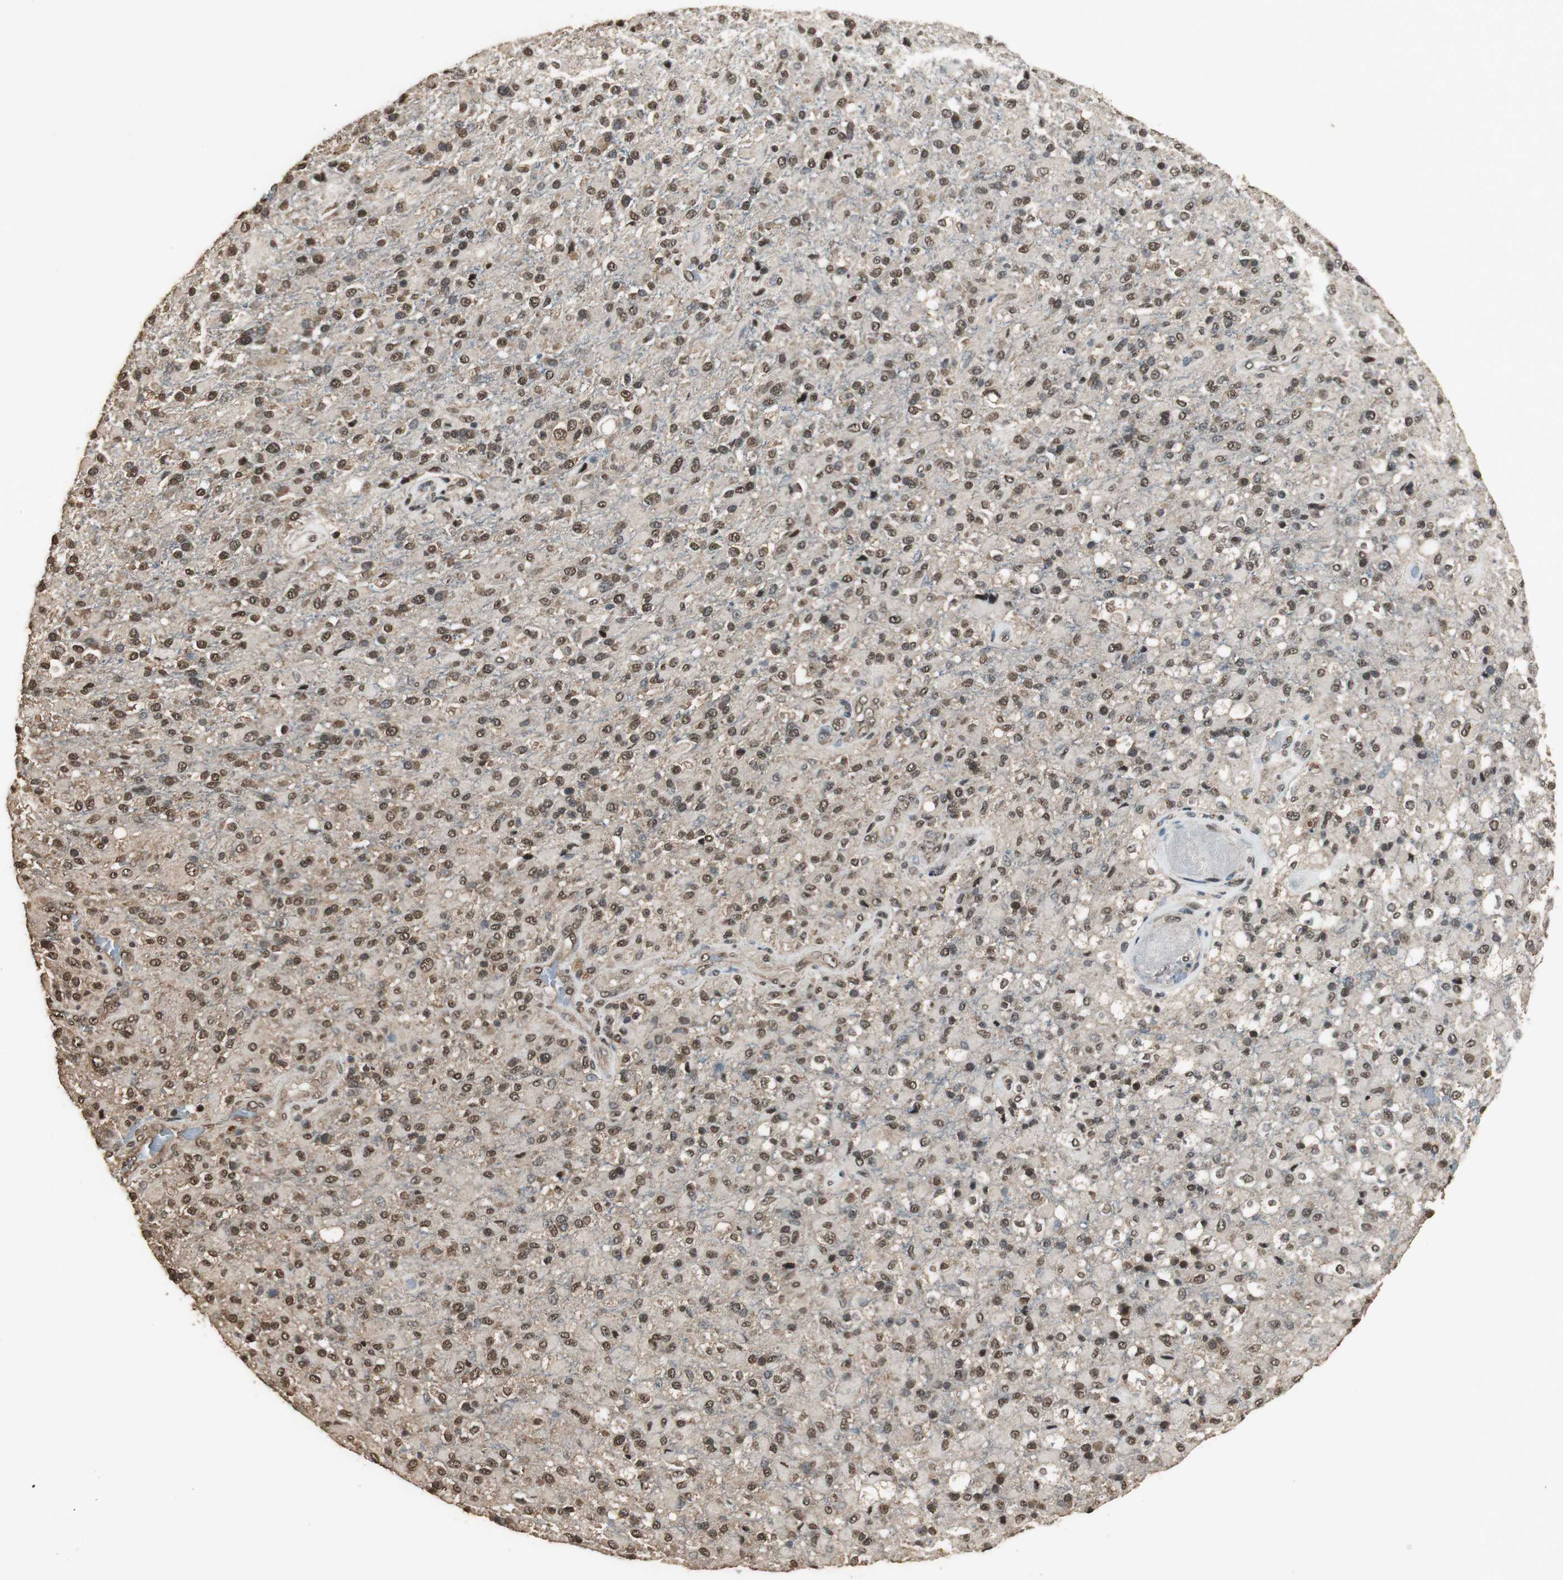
{"staining": {"intensity": "moderate", "quantity": ">75%", "location": "cytoplasmic/membranous,nuclear"}, "tissue": "glioma", "cell_type": "Tumor cells", "image_type": "cancer", "snomed": [{"axis": "morphology", "description": "Glioma, malignant, High grade"}, {"axis": "topography", "description": "Brain"}], "caption": "Protein staining of glioma tissue demonstrates moderate cytoplasmic/membranous and nuclear positivity in approximately >75% of tumor cells. The staining is performed using DAB (3,3'-diaminobenzidine) brown chromogen to label protein expression. The nuclei are counter-stained blue using hematoxylin.", "gene": "PPP1R13B", "patient": {"sex": "male", "age": 71}}